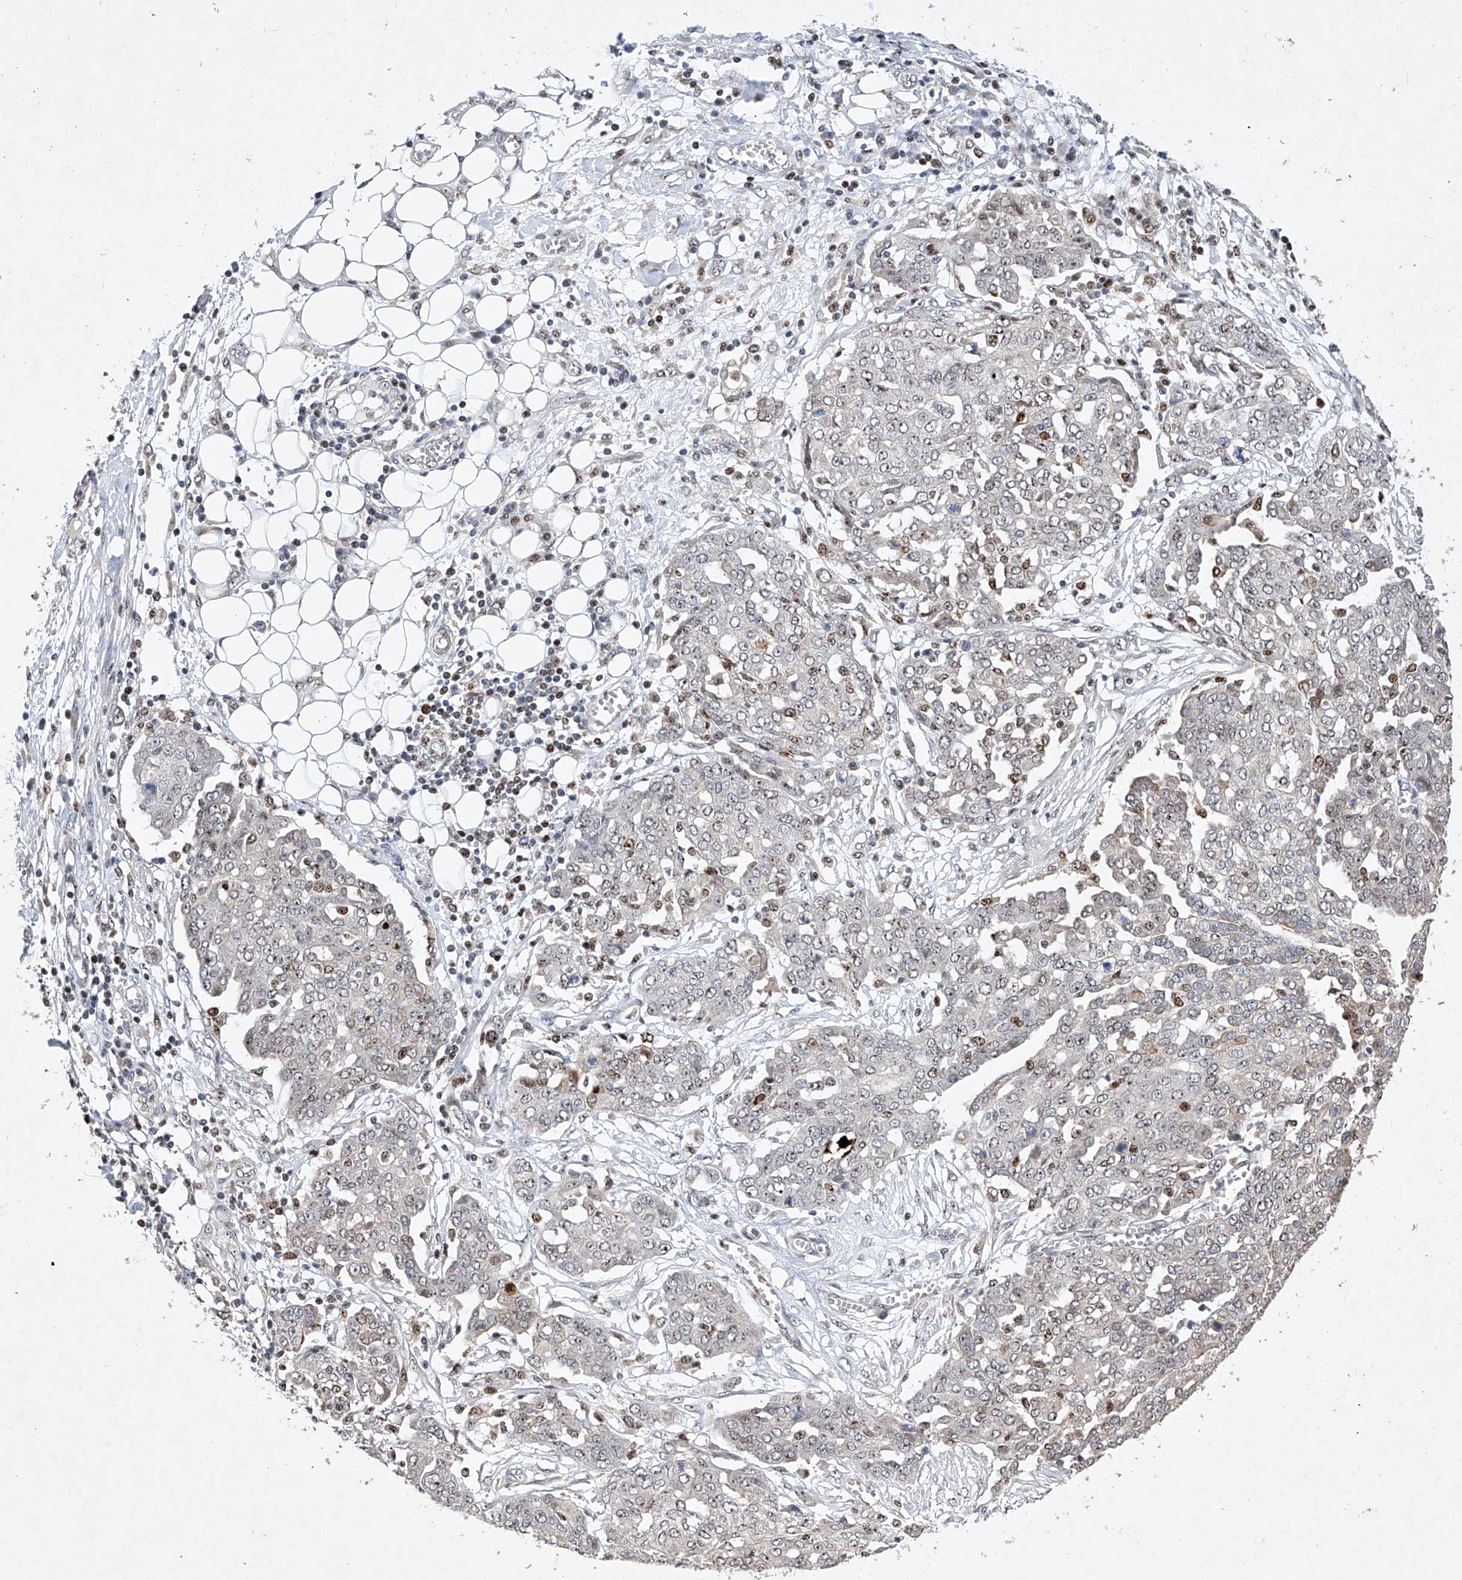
{"staining": {"intensity": "moderate", "quantity": "<25%", "location": "nuclear"}, "tissue": "ovarian cancer", "cell_type": "Tumor cells", "image_type": "cancer", "snomed": [{"axis": "morphology", "description": "Cystadenocarcinoma, serous, NOS"}, {"axis": "topography", "description": "Soft tissue"}, {"axis": "topography", "description": "Ovary"}], "caption": "Serous cystadenocarcinoma (ovarian) stained for a protein demonstrates moderate nuclear positivity in tumor cells.", "gene": "AFG1L", "patient": {"sex": "female", "age": 57}}